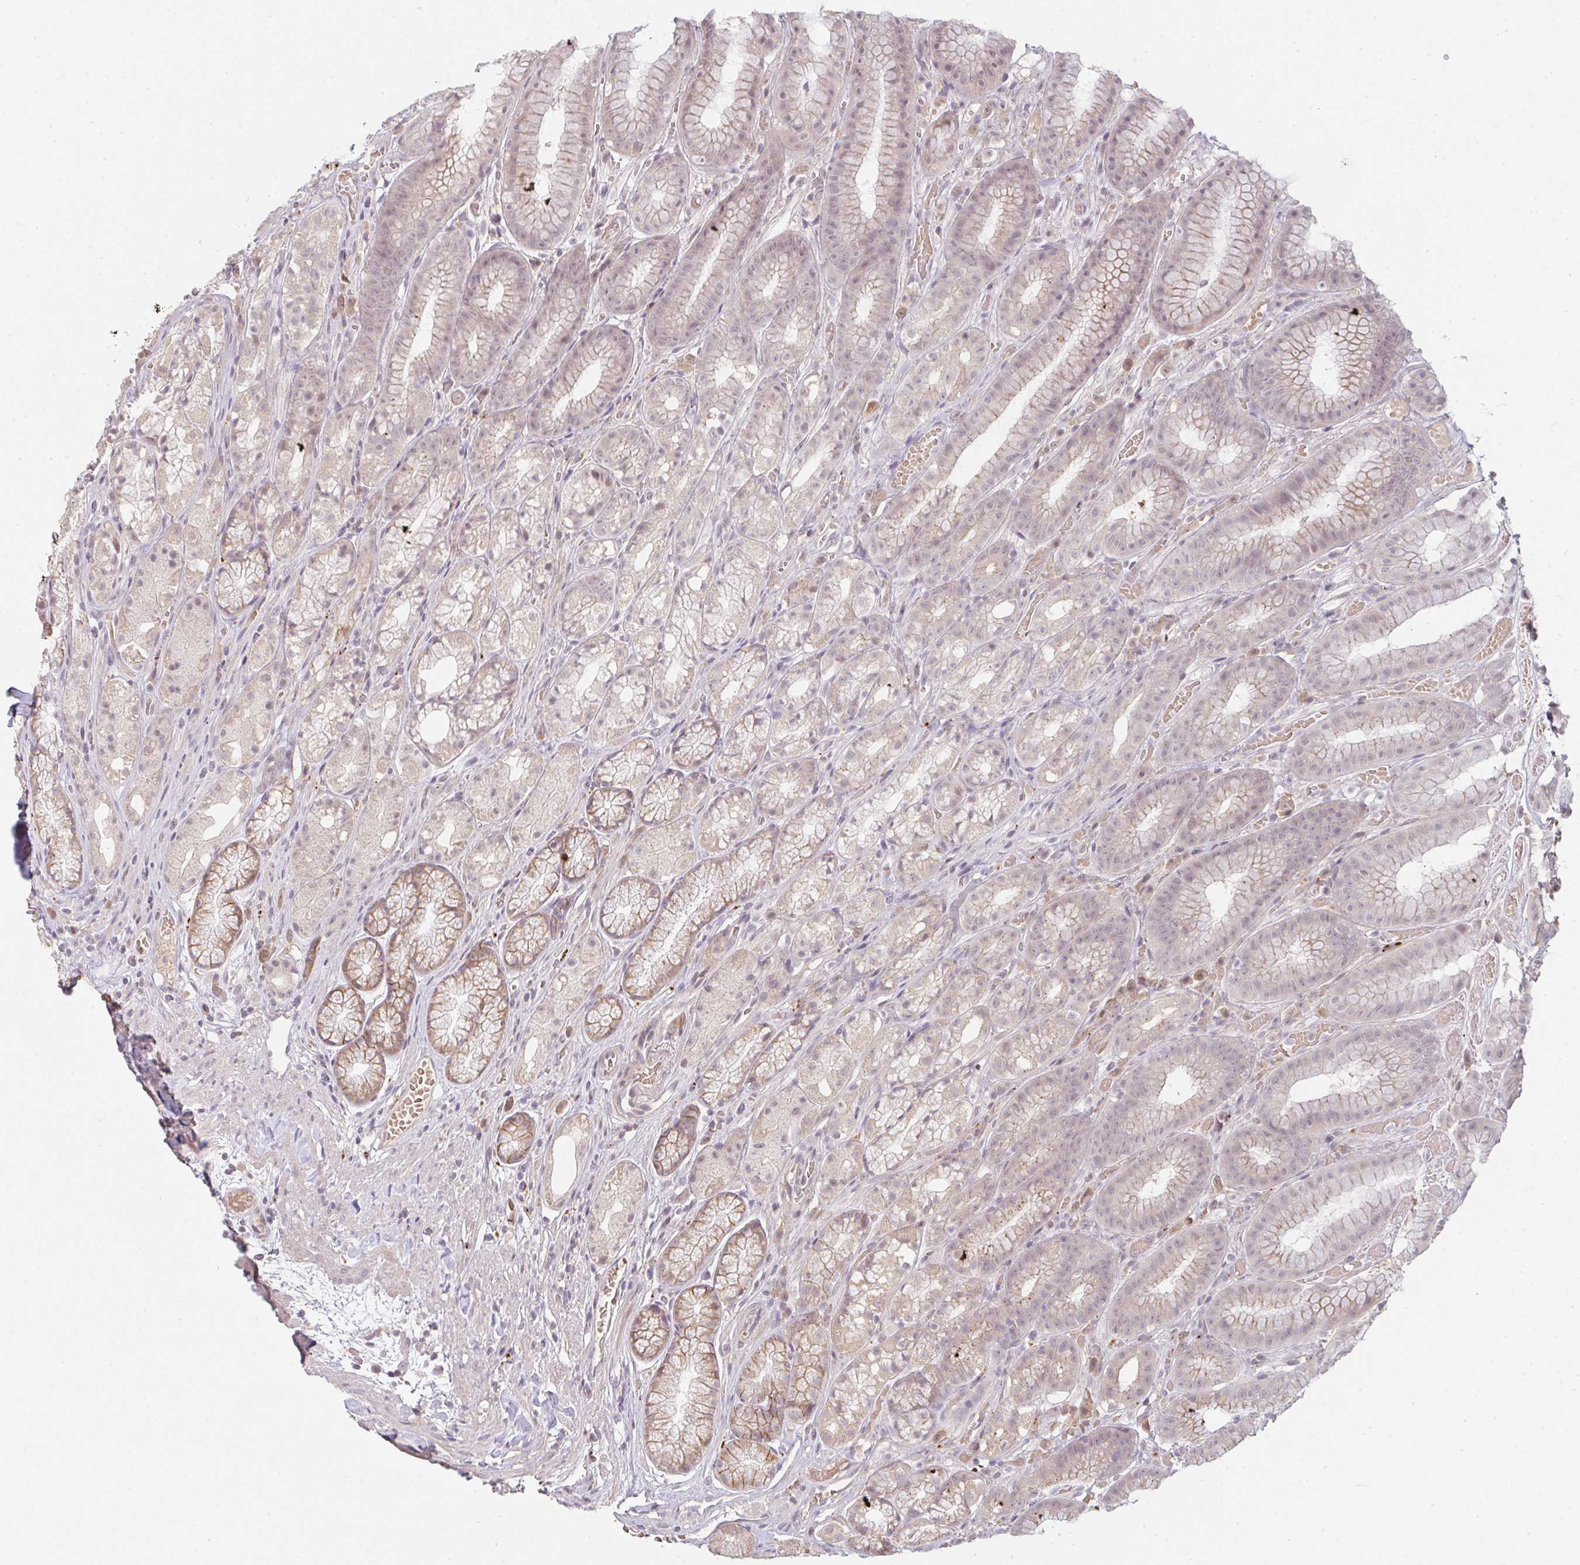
{"staining": {"intensity": "weak", "quantity": "25%-75%", "location": "cytoplasmic/membranous"}, "tissue": "stomach", "cell_type": "Glandular cells", "image_type": "normal", "snomed": [{"axis": "morphology", "description": "Normal tissue, NOS"}, {"axis": "topography", "description": "Smooth muscle"}, {"axis": "topography", "description": "Stomach"}], "caption": "Weak cytoplasmic/membranous protein positivity is present in approximately 25%-75% of glandular cells in stomach. Nuclei are stained in blue.", "gene": "TMEM237", "patient": {"sex": "male", "age": 70}}